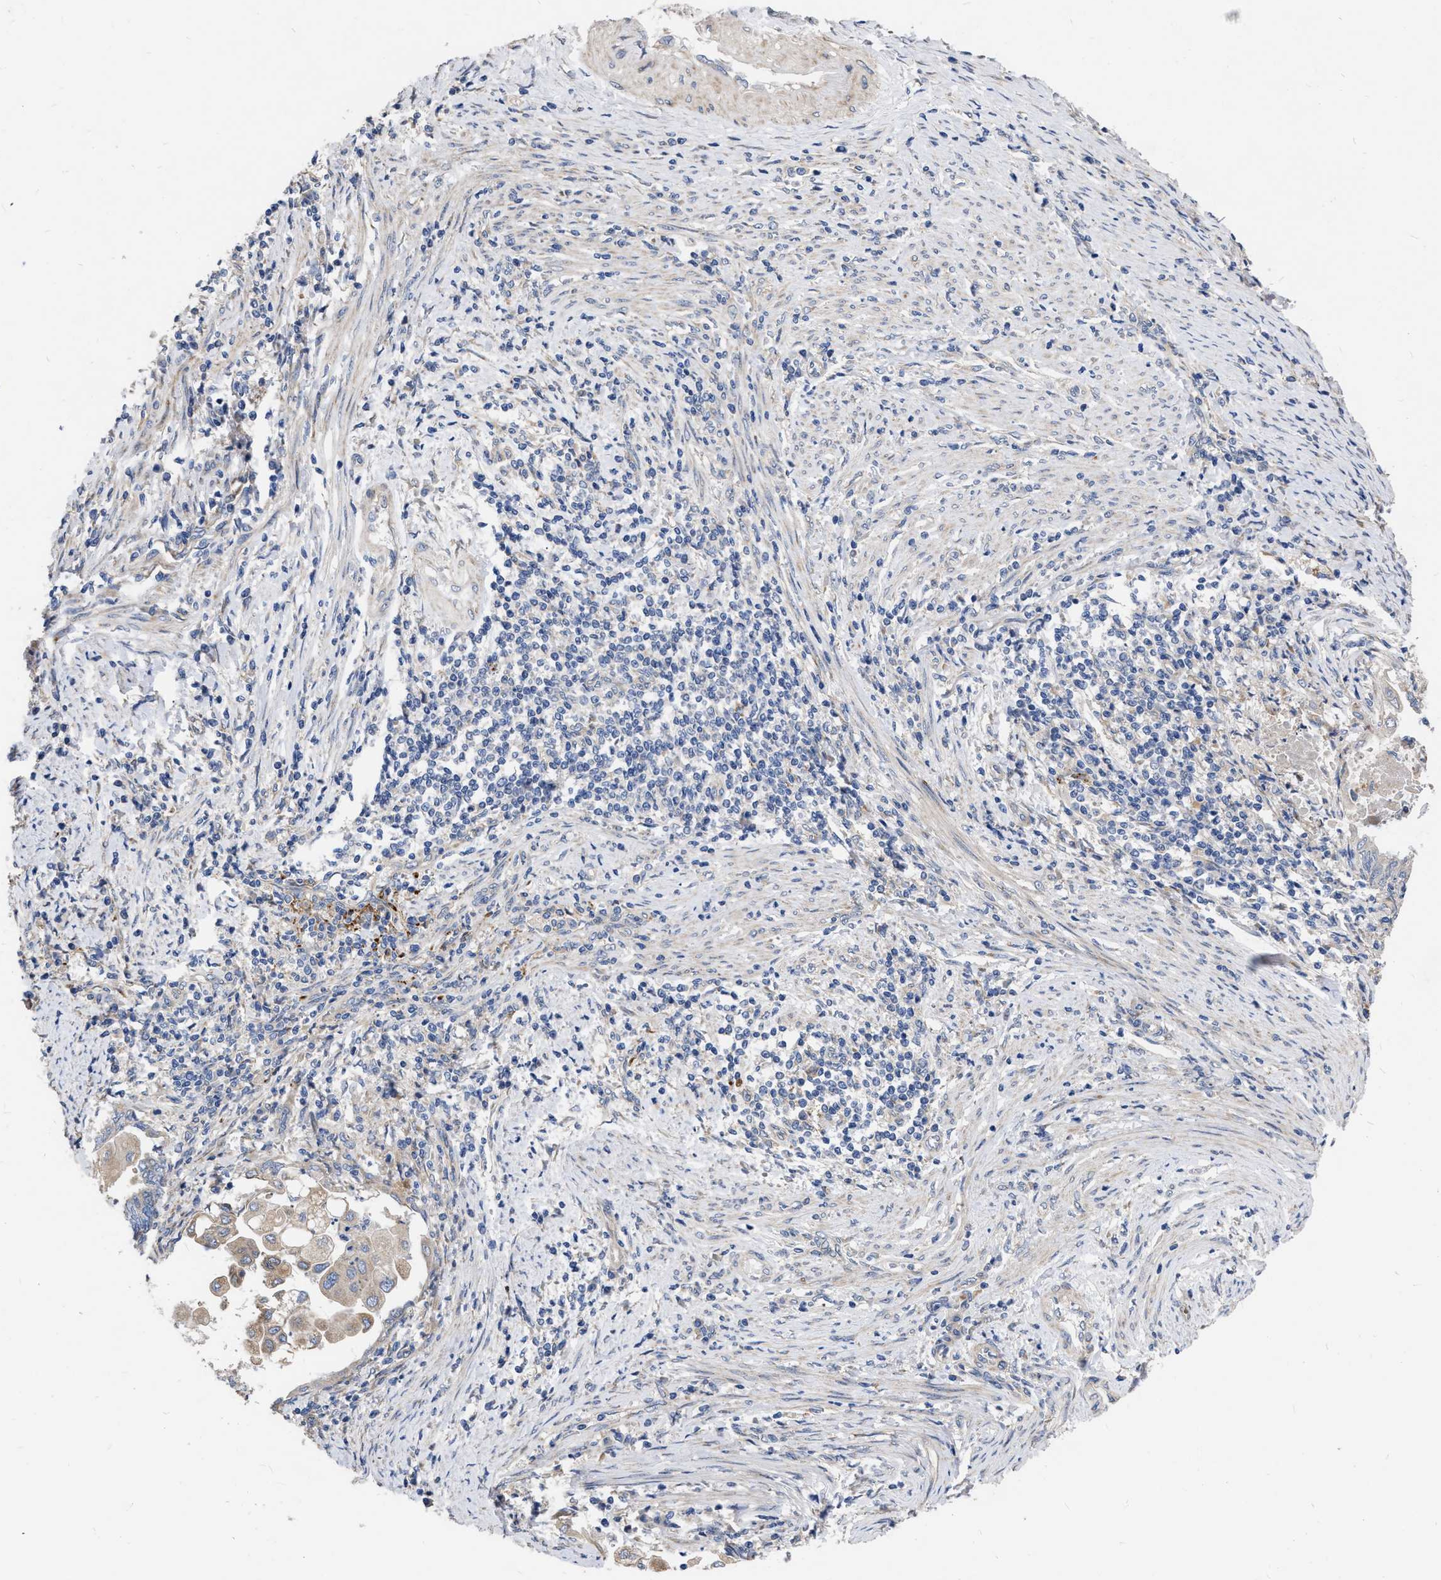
{"staining": {"intensity": "weak", "quantity": "<25%", "location": "cytoplasmic/membranous"}, "tissue": "endometrial cancer", "cell_type": "Tumor cells", "image_type": "cancer", "snomed": [{"axis": "morphology", "description": "Adenocarcinoma, NOS"}, {"axis": "topography", "description": "Uterus"}, {"axis": "topography", "description": "Endometrium"}], "caption": "DAB (3,3'-diaminobenzidine) immunohistochemical staining of human endometrial cancer (adenocarcinoma) shows no significant staining in tumor cells. (DAB (3,3'-diaminobenzidine) immunohistochemistry (IHC) visualized using brightfield microscopy, high magnification).", "gene": "MLST8", "patient": {"sex": "female", "age": 70}}